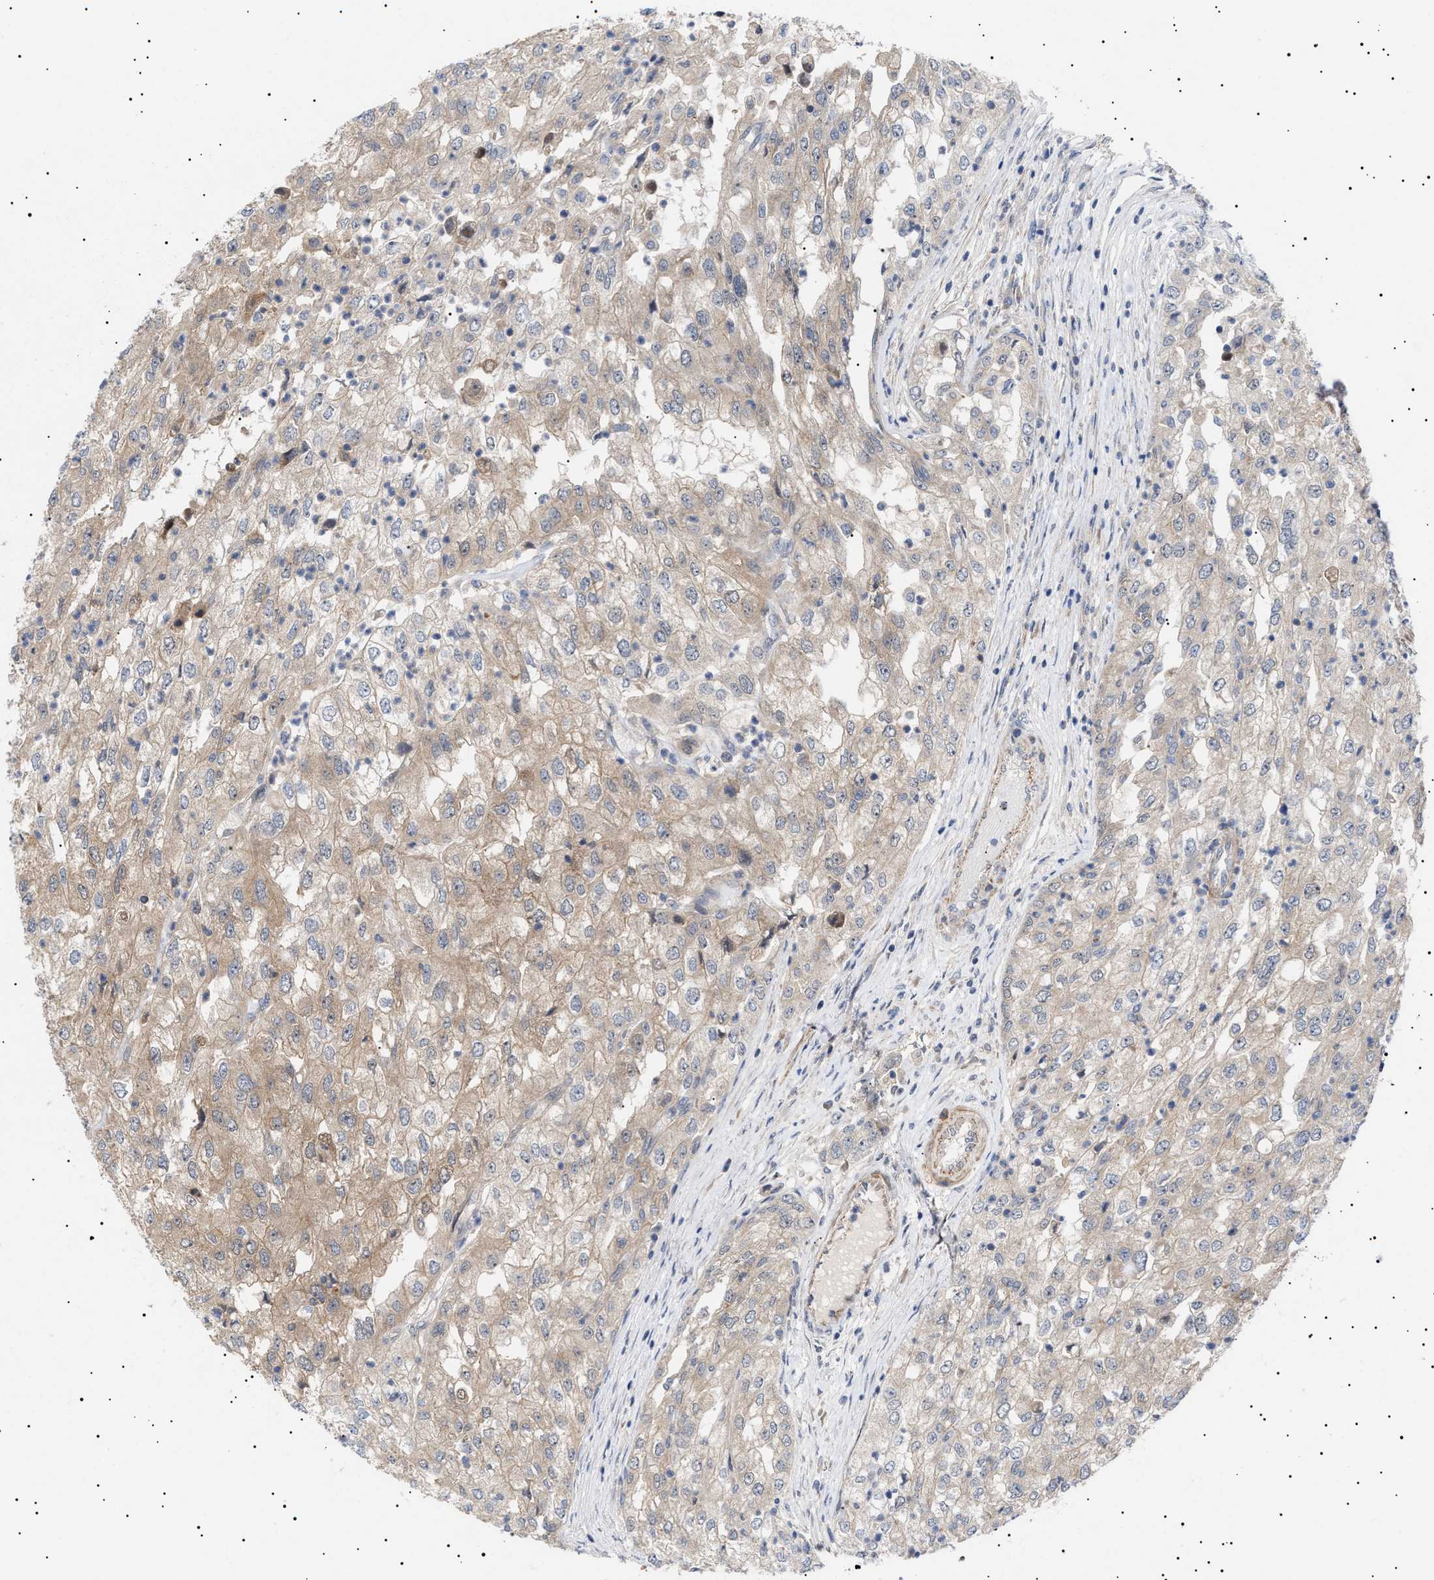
{"staining": {"intensity": "weak", "quantity": "25%-75%", "location": "cytoplasmic/membranous"}, "tissue": "renal cancer", "cell_type": "Tumor cells", "image_type": "cancer", "snomed": [{"axis": "morphology", "description": "Adenocarcinoma, NOS"}, {"axis": "topography", "description": "Kidney"}], "caption": "A high-resolution image shows immunohistochemistry (IHC) staining of renal cancer (adenocarcinoma), which shows weak cytoplasmic/membranous staining in approximately 25%-75% of tumor cells. Immunohistochemistry stains the protein of interest in brown and the nuclei are stained blue.", "gene": "NPLOC4", "patient": {"sex": "female", "age": 54}}